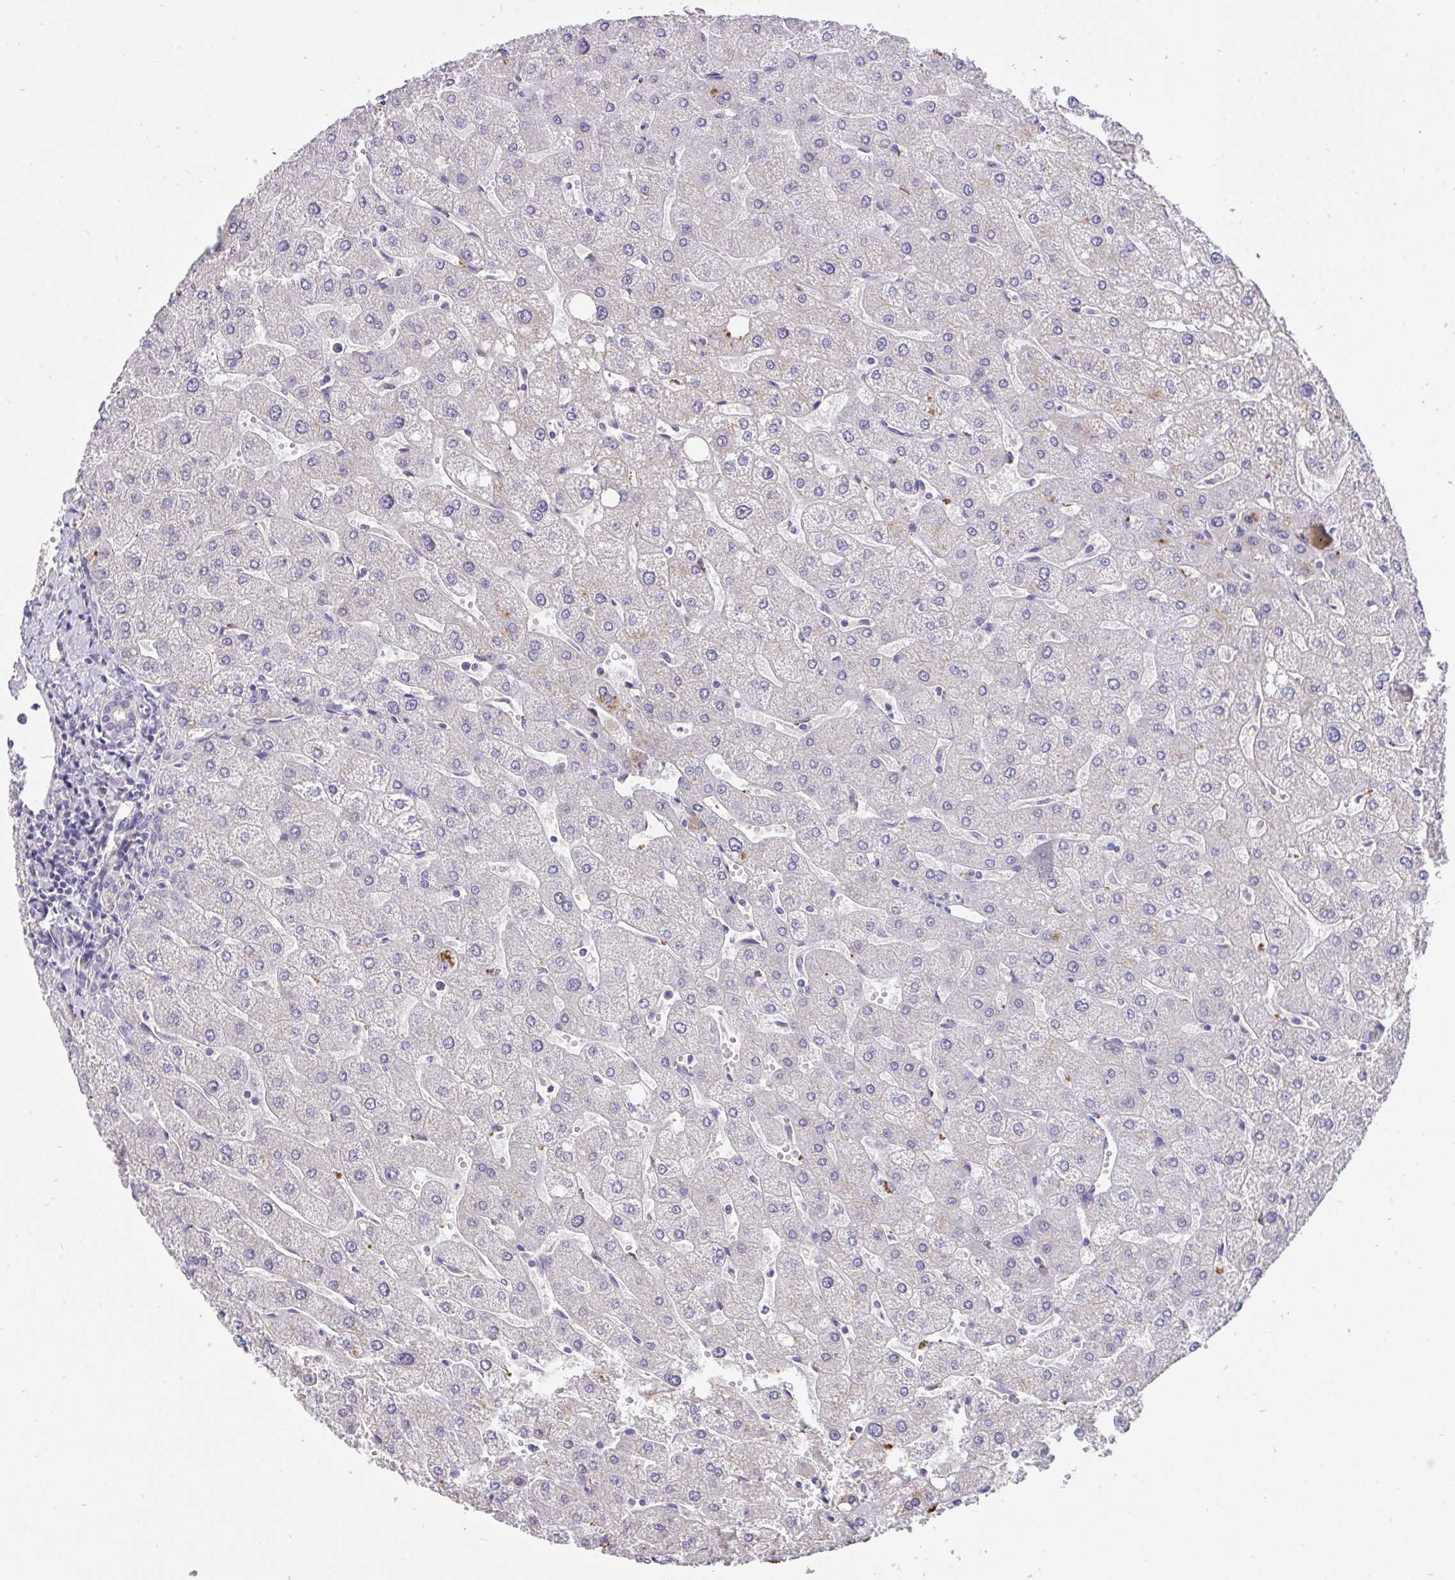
{"staining": {"intensity": "negative", "quantity": "none", "location": "none"}, "tissue": "liver", "cell_type": "Cholangiocytes", "image_type": "normal", "snomed": [{"axis": "morphology", "description": "Normal tissue, NOS"}, {"axis": "topography", "description": "Liver"}], "caption": "Immunohistochemistry of unremarkable human liver reveals no staining in cholangiocytes. (DAB immunohistochemistry visualized using brightfield microscopy, high magnification).", "gene": "C19orf54", "patient": {"sex": "male", "age": 67}}